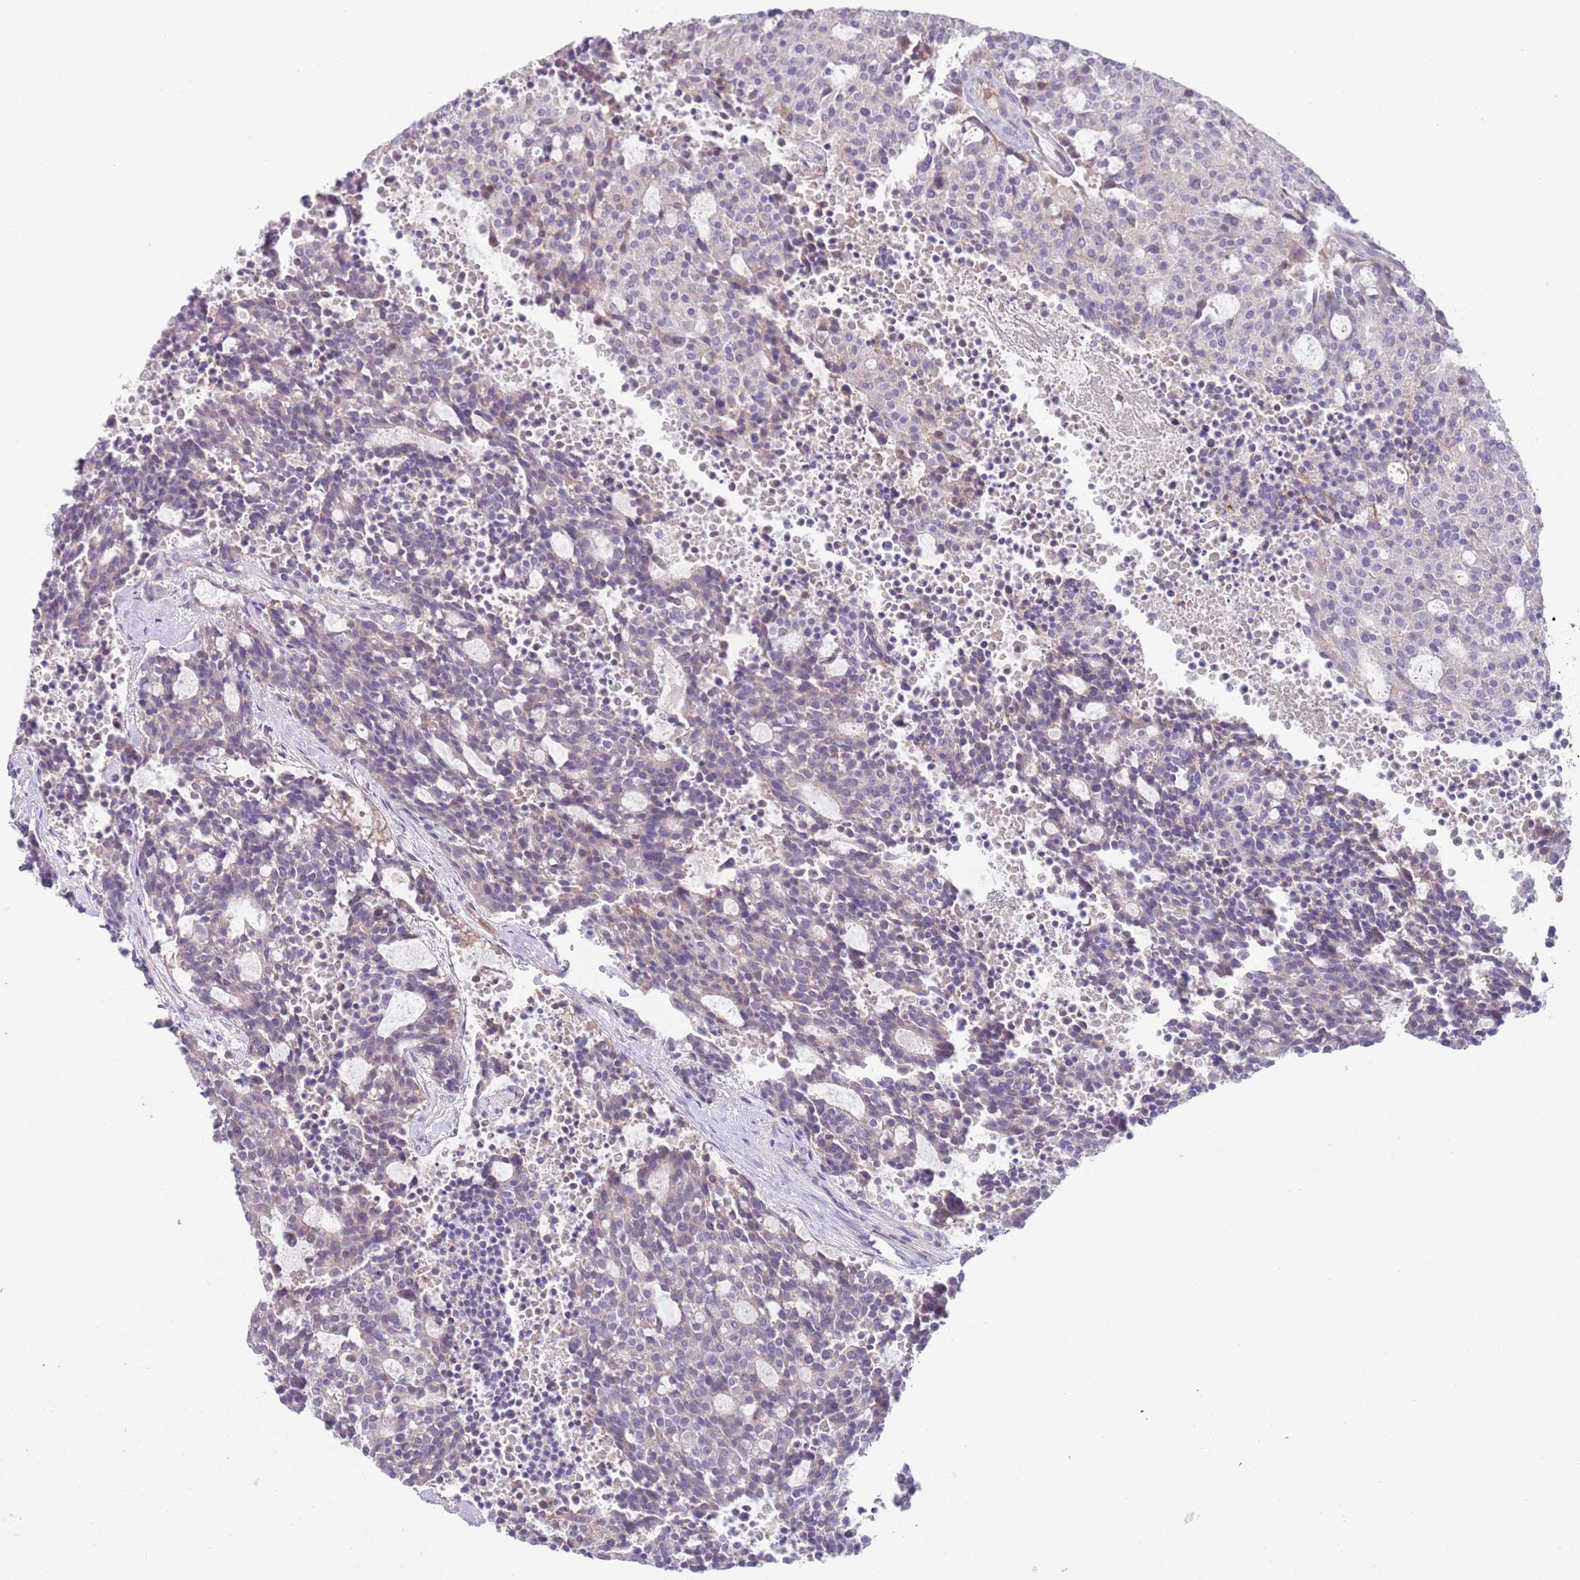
{"staining": {"intensity": "negative", "quantity": "none", "location": "none"}, "tissue": "carcinoid", "cell_type": "Tumor cells", "image_type": "cancer", "snomed": [{"axis": "morphology", "description": "Carcinoid, malignant, NOS"}, {"axis": "topography", "description": "Pancreas"}], "caption": "This histopathology image is of malignant carcinoid stained with IHC to label a protein in brown with the nuclei are counter-stained blue. There is no staining in tumor cells.", "gene": "CFH", "patient": {"sex": "female", "age": 54}}